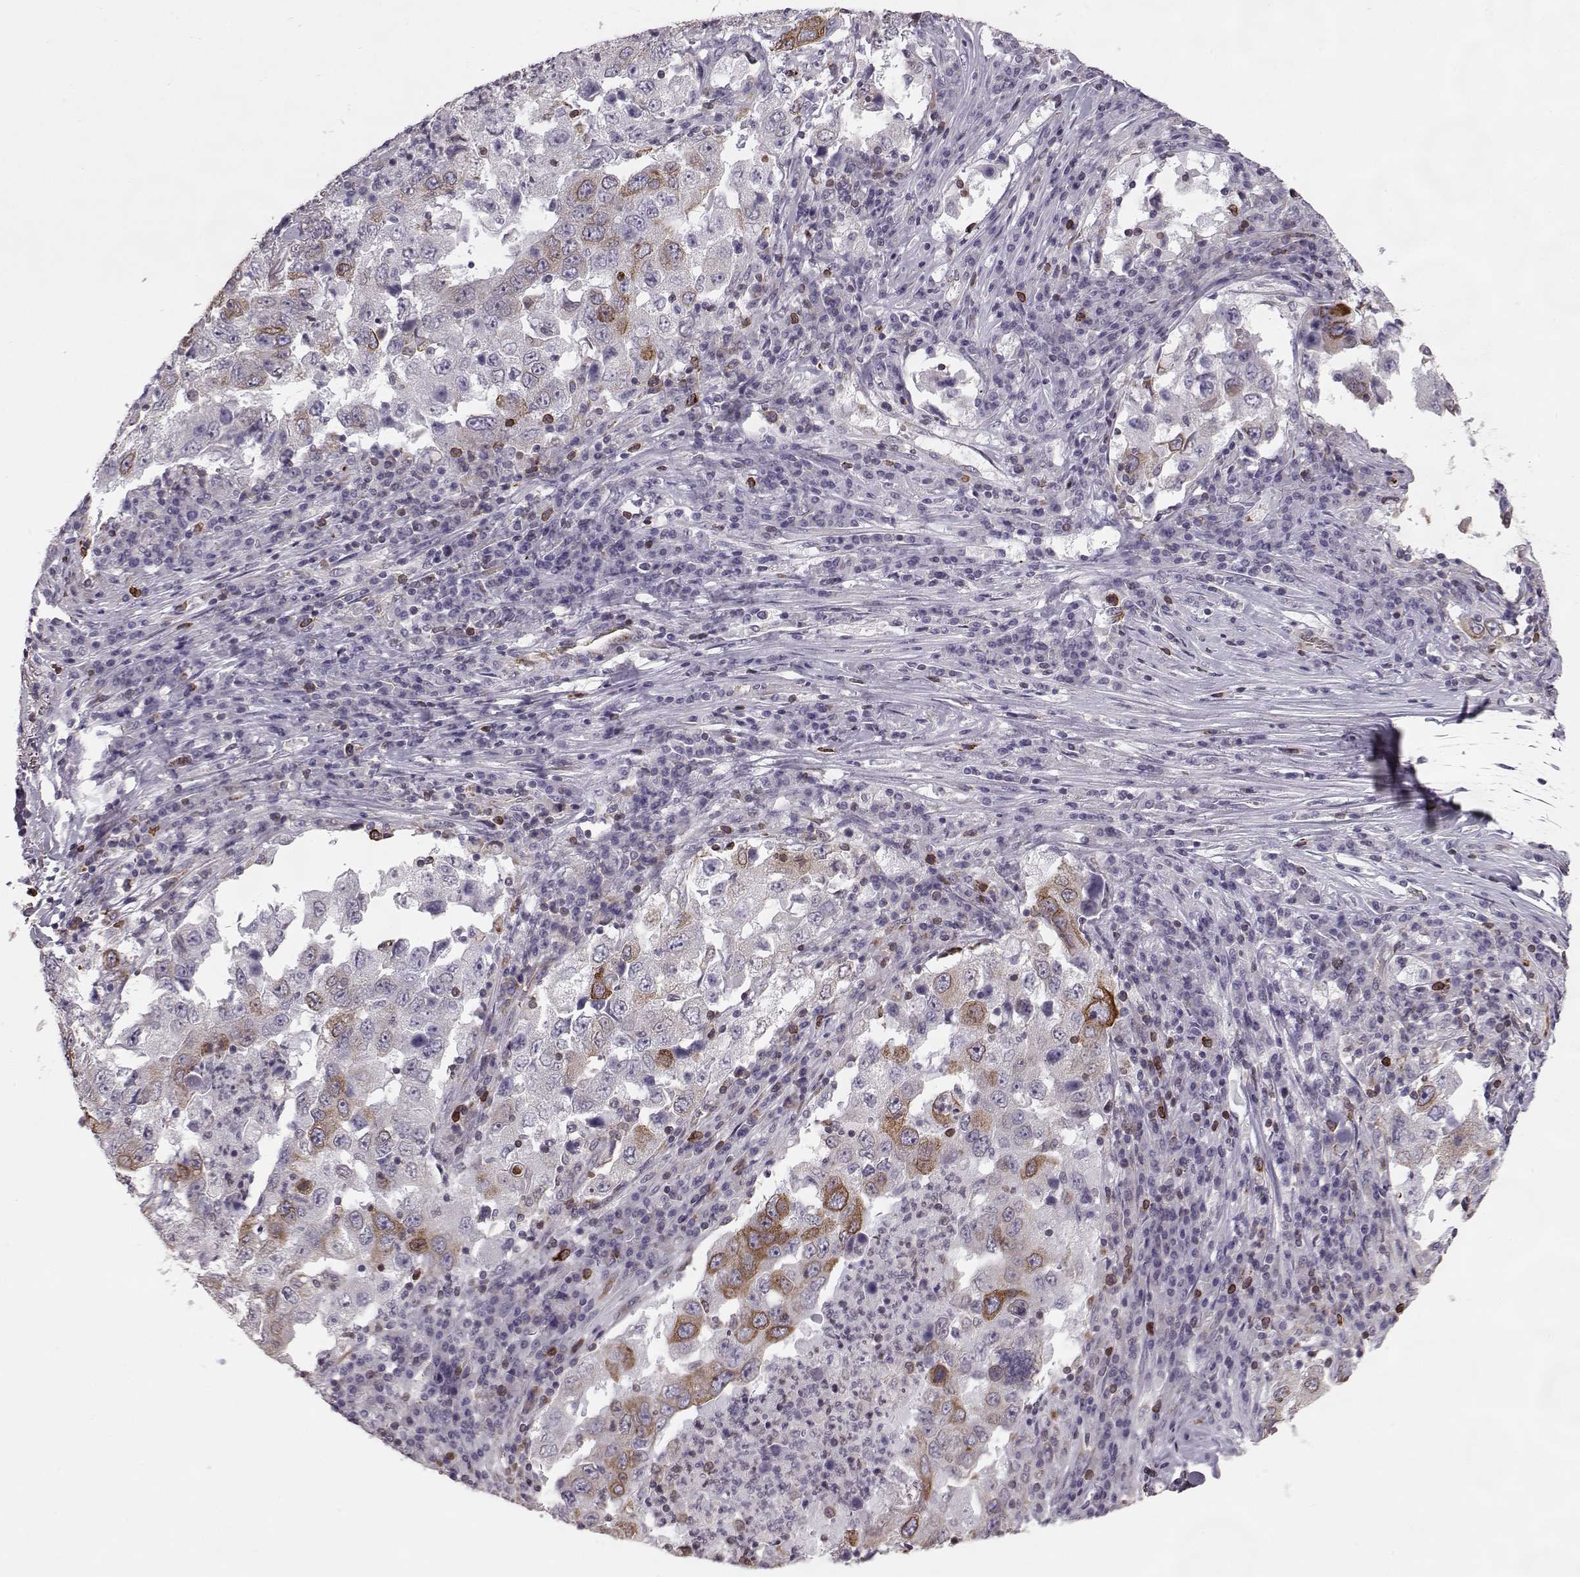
{"staining": {"intensity": "strong", "quantity": "25%-75%", "location": "cytoplasmic/membranous"}, "tissue": "lung cancer", "cell_type": "Tumor cells", "image_type": "cancer", "snomed": [{"axis": "morphology", "description": "Adenocarcinoma, NOS"}, {"axis": "topography", "description": "Lung"}], "caption": "This is an image of immunohistochemistry (IHC) staining of lung cancer, which shows strong staining in the cytoplasmic/membranous of tumor cells.", "gene": "ELOVL5", "patient": {"sex": "male", "age": 73}}